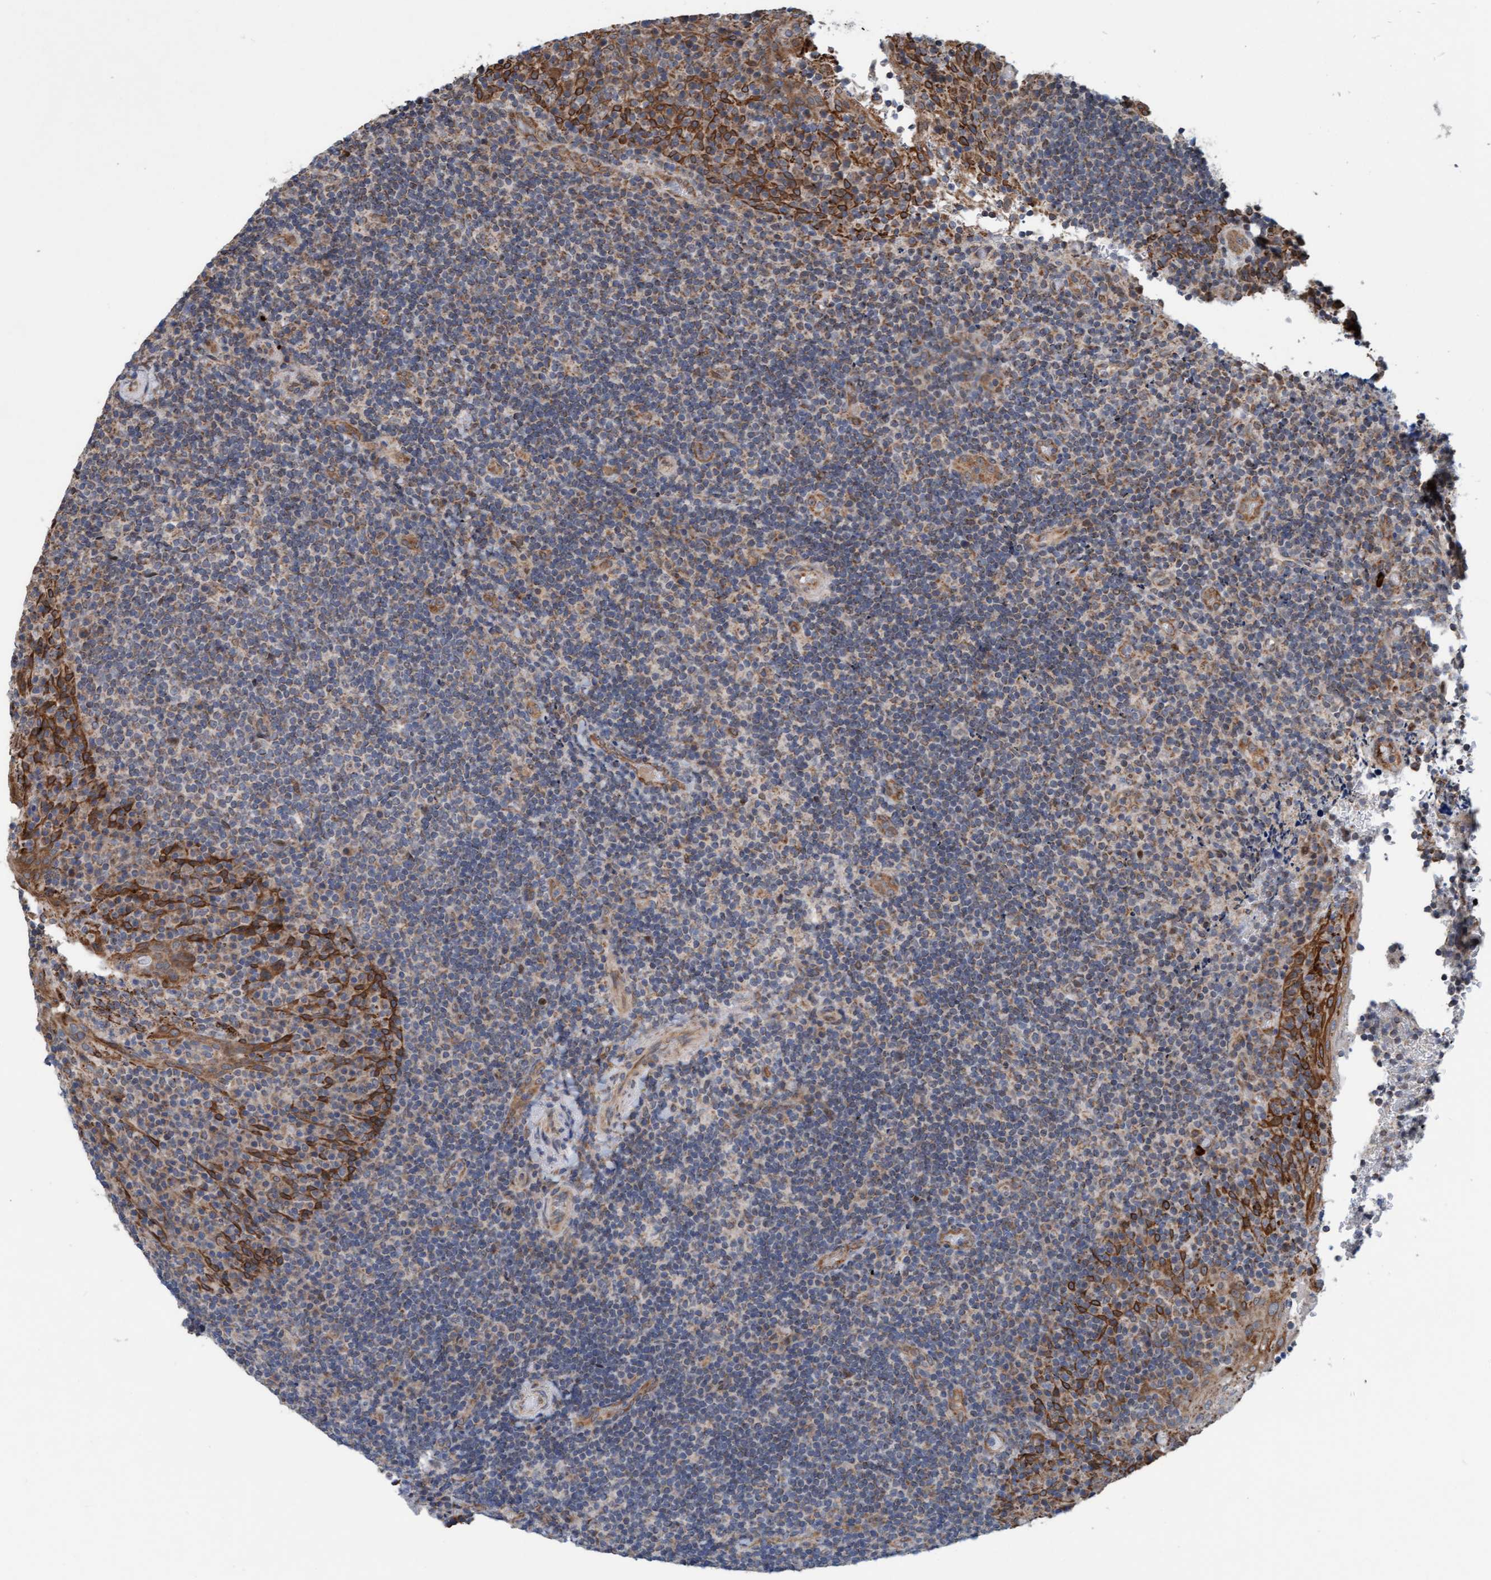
{"staining": {"intensity": "weak", "quantity": "<25%", "location": "cytoplasmic/membranous"}, "tissue": "lymphoma", "cell_type": "Tumor cells", "image_type": "cancer", "snomed": [{"axis": "morphology", "description": "Malignant lymphoma, non-Hodgkin's type, High grade"}, {"axis": "topography", "description": "Tonsil"}], "caption": "There is no significant staining in tumor cells of lymphoma. The staining is performed using DAB (3,3'-diaminobenzidine) brown chromogen with nuclei counter-stained in using hematoxylin.", "gene": "ZNF566", "patient": {"sex": "female", "age": 36}}